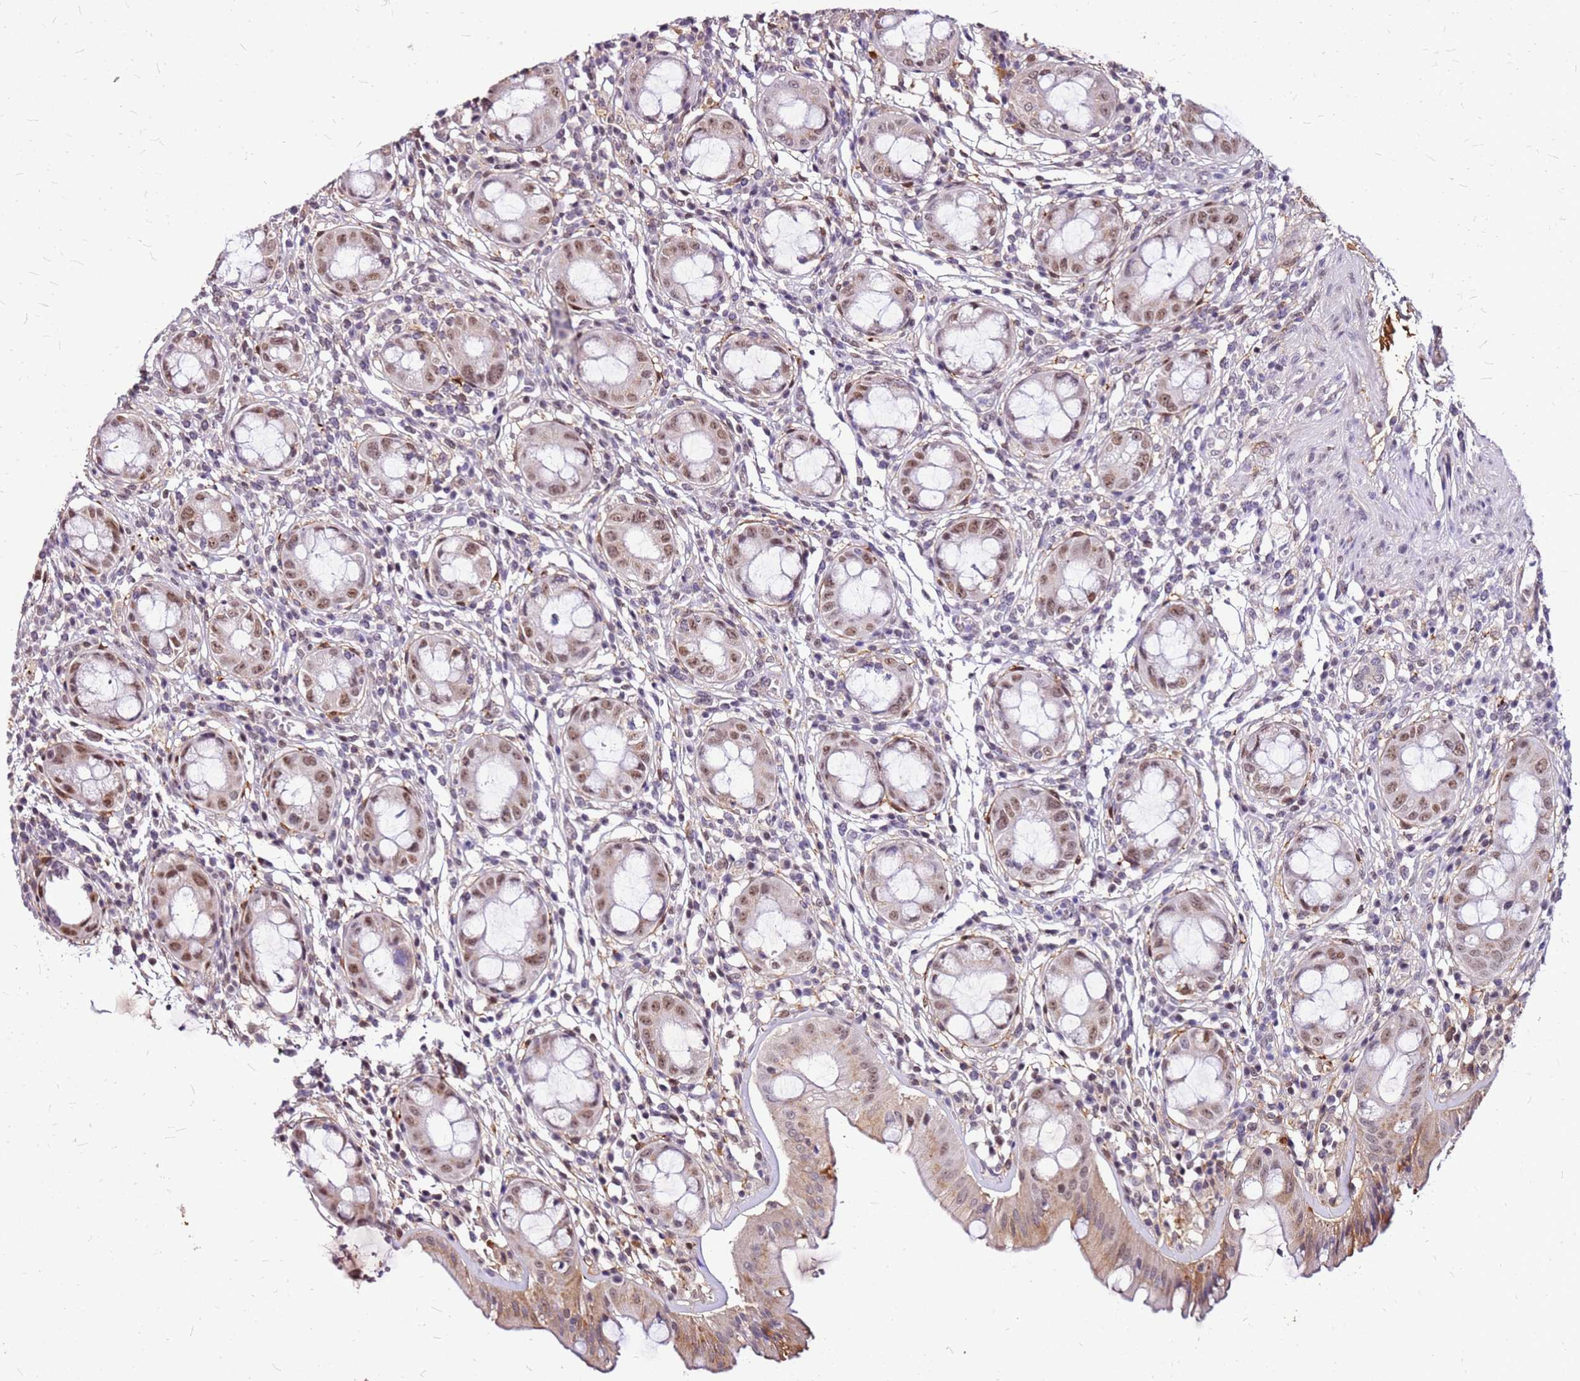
{"staining": {"intensity": "moderate", "quantity": "25%-75%", "location": "cytoplasmic/membranous,nuclear"}, "tissue": "rectum", "cell_type": "Glandular cells", "image_type": "normal", "snomed": [{"axis": "morphology", "description": "Normal tissue, NOS"}, {"axis": "topography", "description": "Rectum"}], "caption": "Moderate cytoplasmic/membranous,nuclear positivity for a protein is present in approximately 25%-75% of glandular cells of unremarkable rectum using IHC.", "gene": "ALDH1A3", "patient": {"sex": "female", "age": 57}}